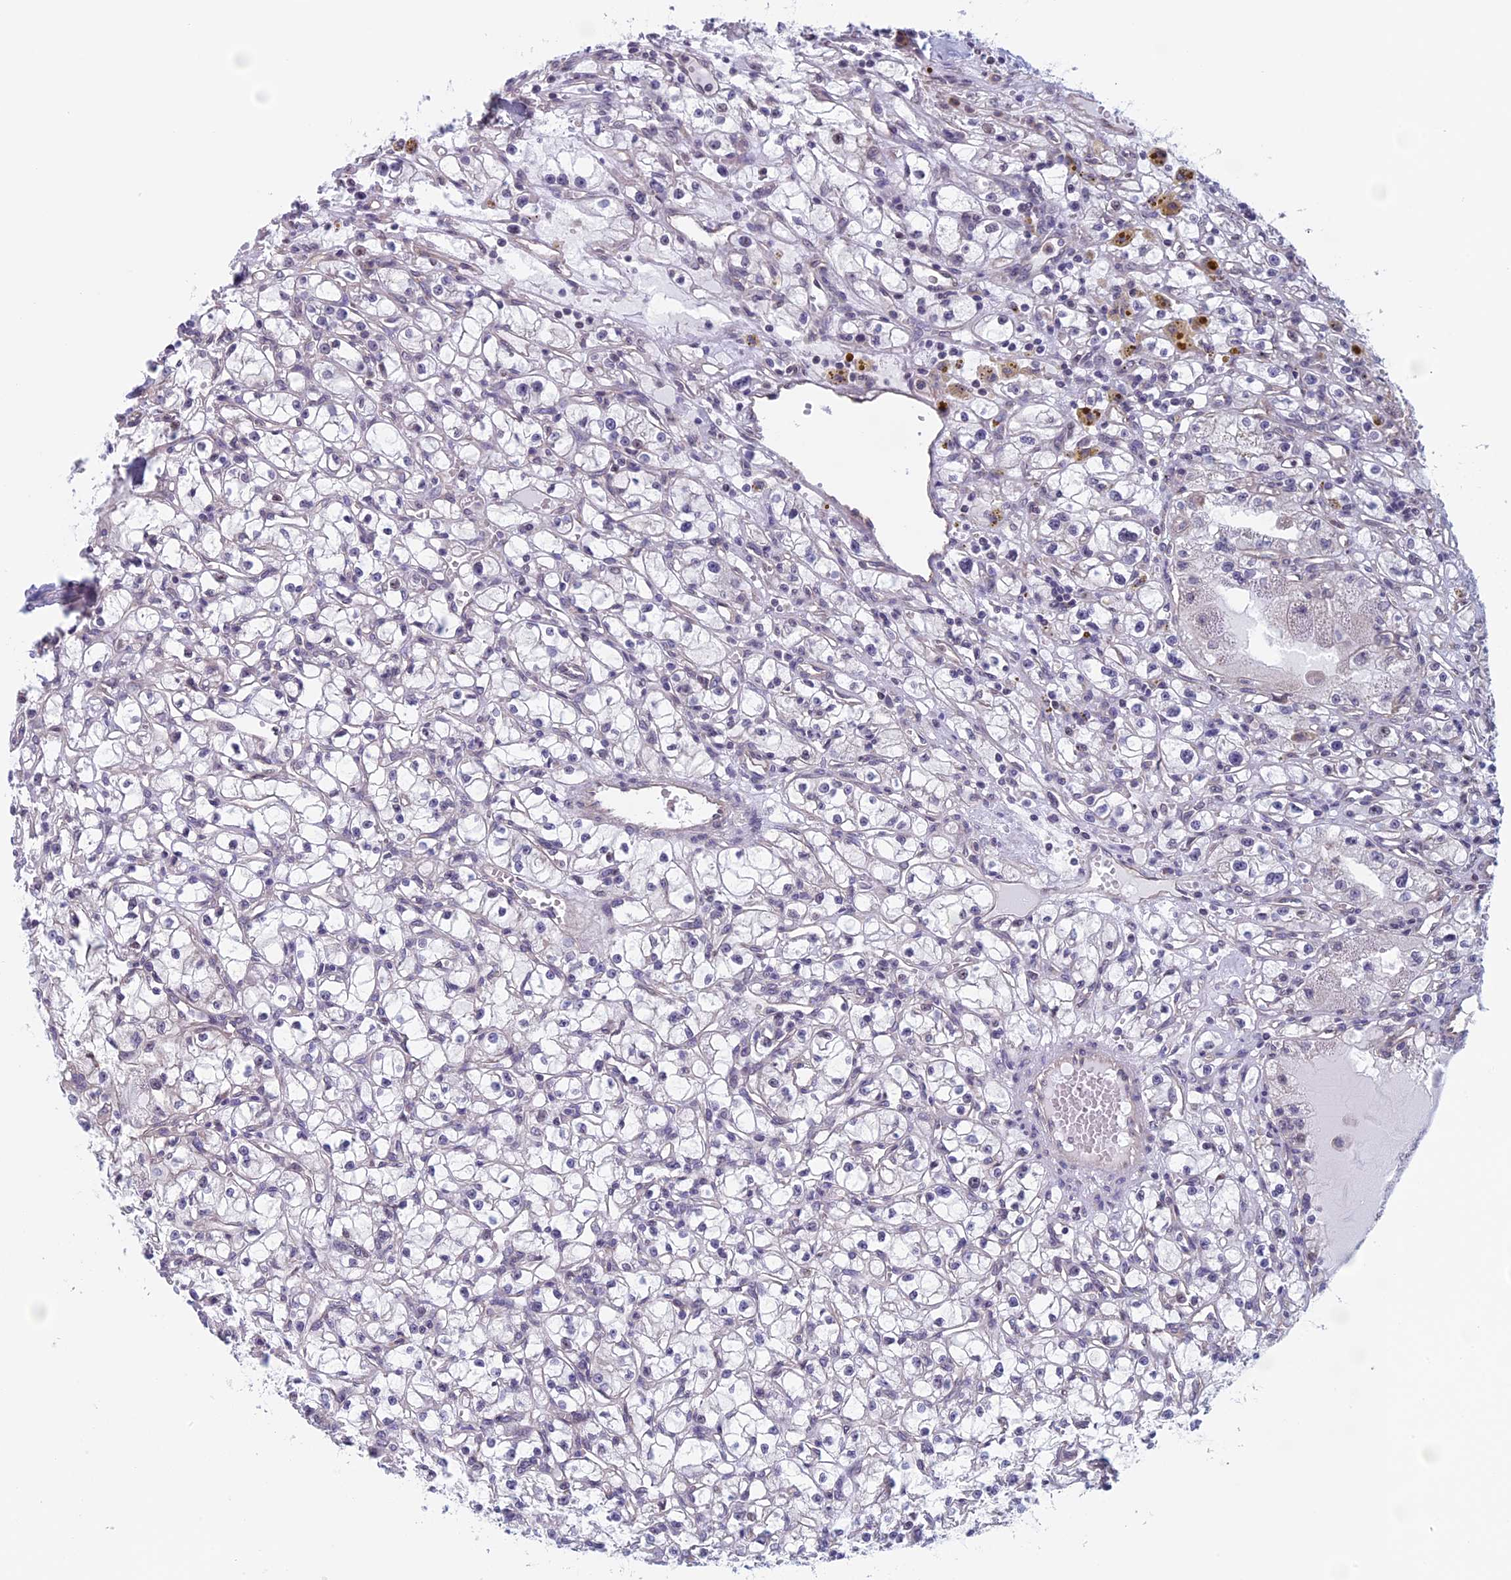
{"staining": {"intensity": "negative", "quantity": "none", "location": "none"}, "tissue": "renal cancer", "cell_type": "Tumor cells", "image_type": "cancer", "snomed": [{"axis": "morphology", "description": "Adenocarcinoma, NOS"}, {"axis": "topography", "description": "Kidney"}], "caption": "Immunohistochemical staining of renal cancer shows no significant staining in tumor cells.", "gene": "SLC1A6", "patient": {"sex": "male", "age": 56}}